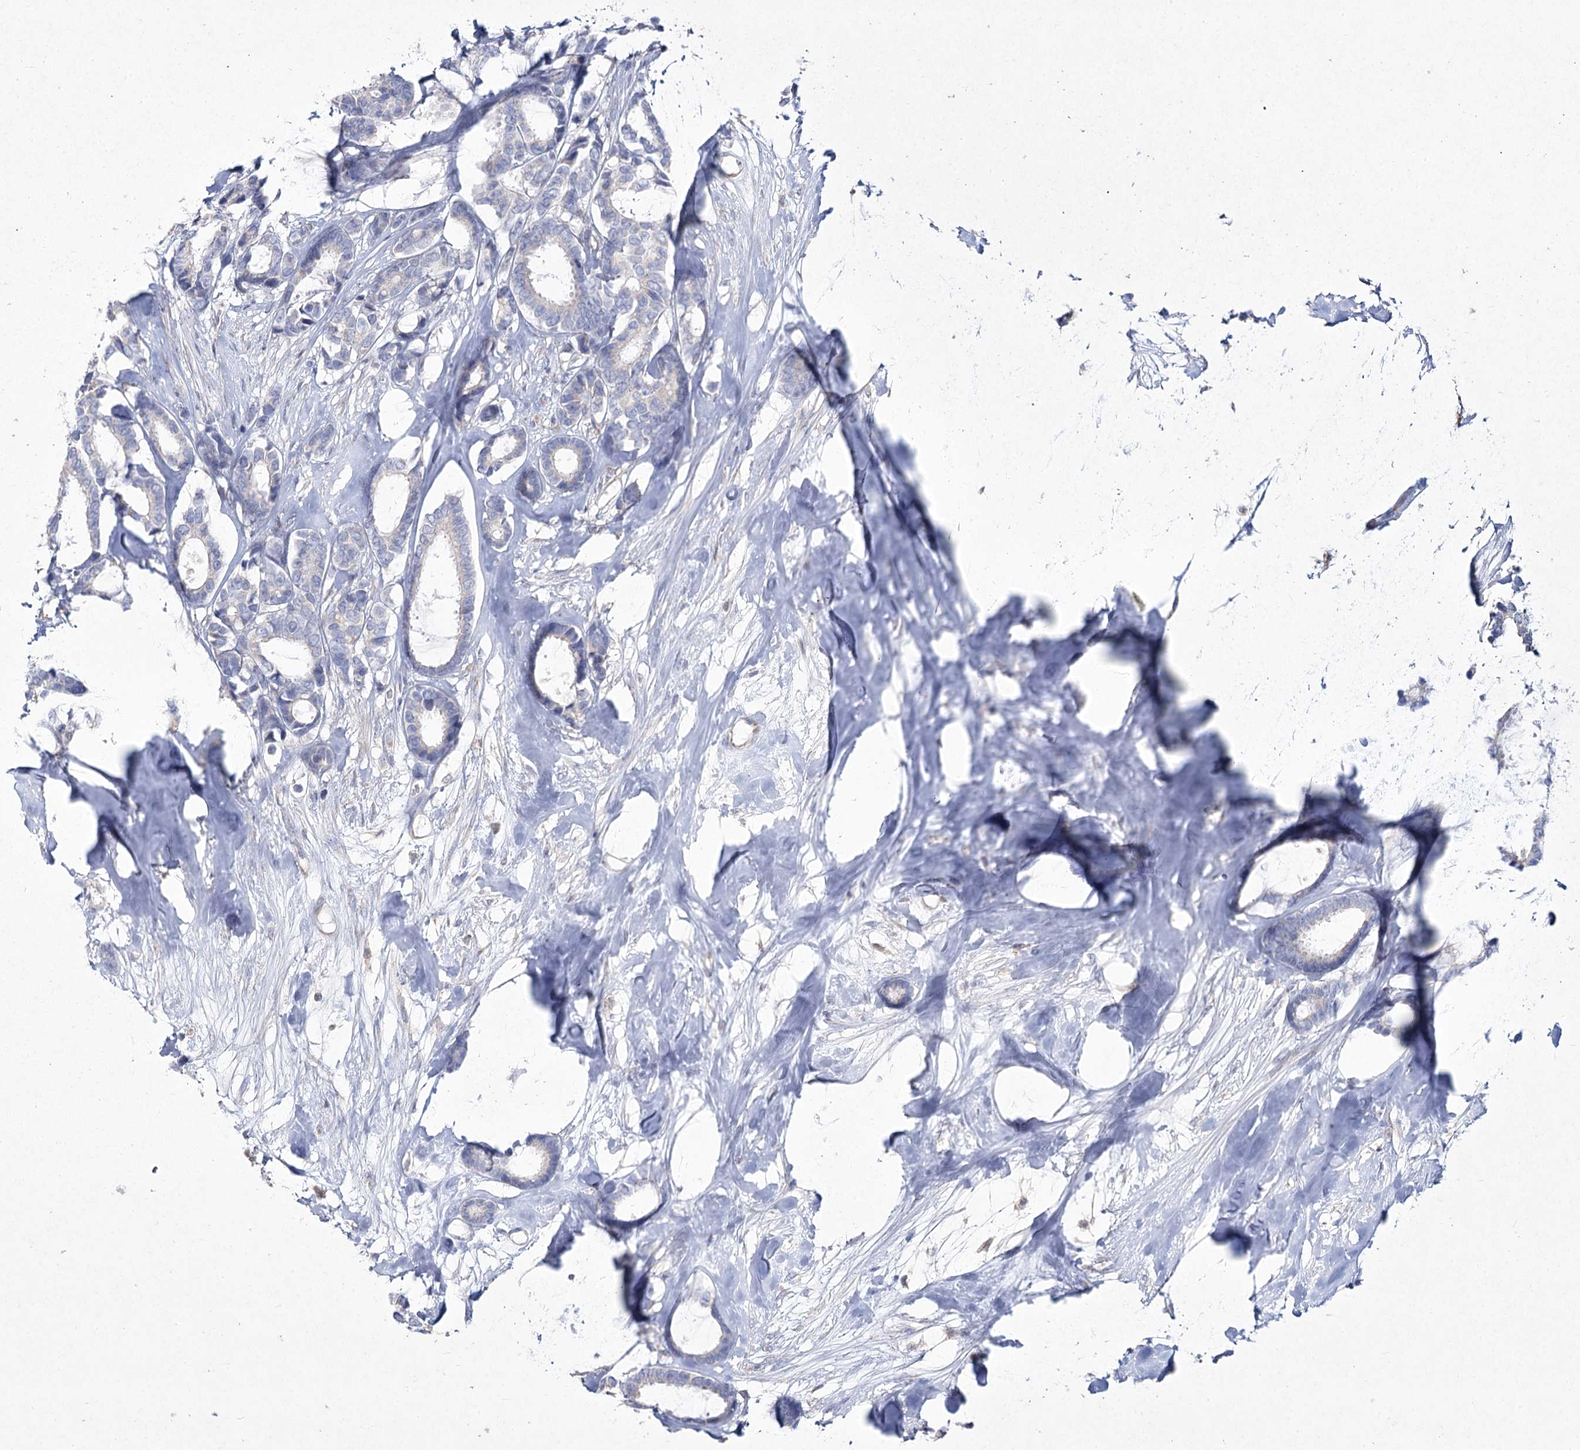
{"staining": {"intensity": "negative", "quantity": "none", "location": "none"}, "tissue": "breast cancer", "cell_type": "Tumor cells", "image_type": "cancer", "snomed": [{"axis": "morphology", "description": "Duct carcinoma"}, {"axis": "topography", "description": "Breast"}], "caption": "Infiltrating ductal carcinoma (breast) stained for a protein using IHC demonstrates no expression tumor cells.", "gene": "NIPAL4", "patient": {"sex": "female", "age": 87}}